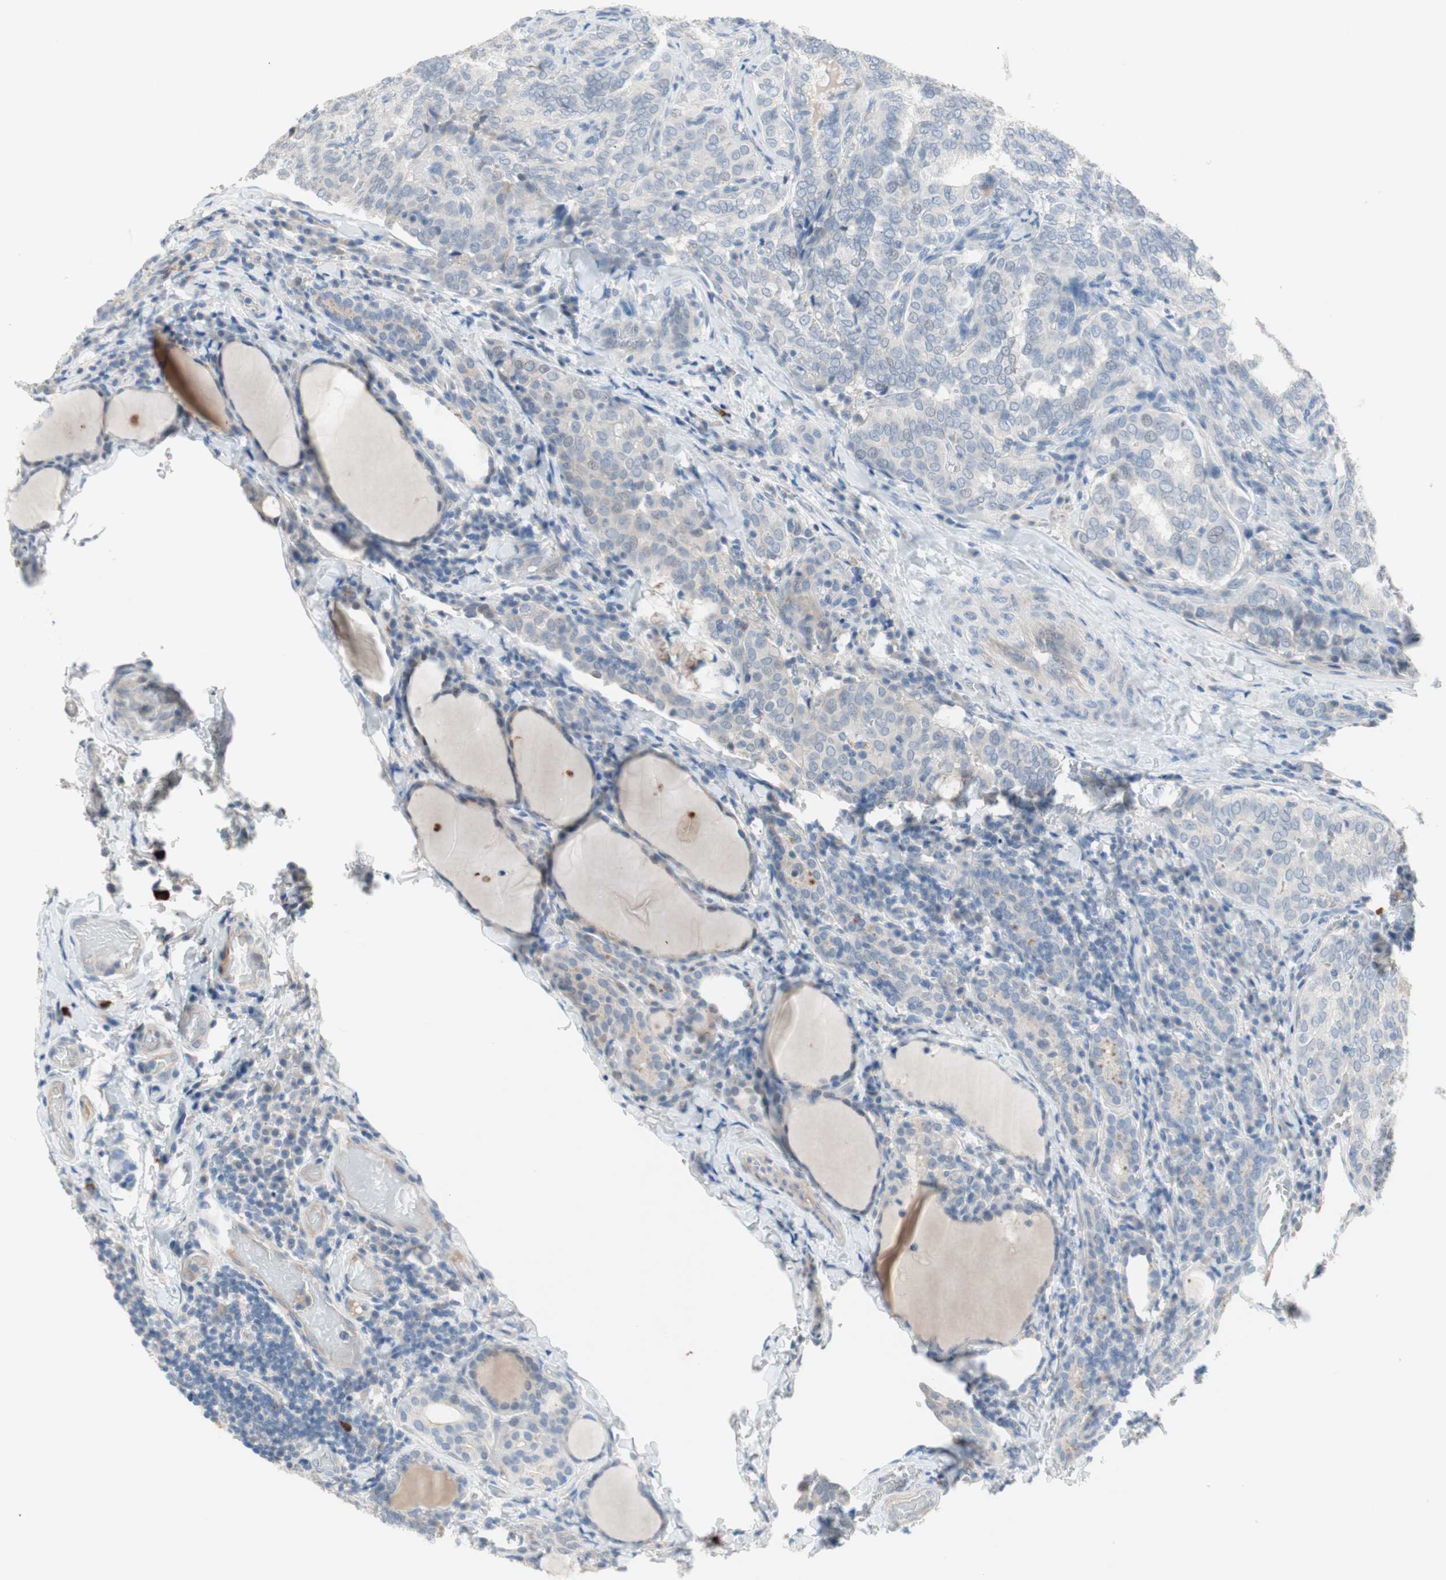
{"staining": {"intensity": "weak", "quantity": "<25%", "location": "cytoplasmic/membranous"}, "tissue": "thyroid cancer", "cell_type": "Tumor cells", "image_type": "cancer", "snomed": [{"axis": "morphology", "description": "Normal tissue, NOS"}, {"axis": "morphology", "description": "Papillary adenocarcinoma, NOS"}, {"axis": "topography", "description": "Thyroid gland"}], "caption": "Immunohistochemistry (IHC) histopathology image of neoplastic tissue: thyroid cancer stained with DAB (3,3'-diaminobenzidine) demonstrates no significant protein positivity in tumor cells.", "gene": "PDZK1", "patient": {"sex": "female", "age": 30}}